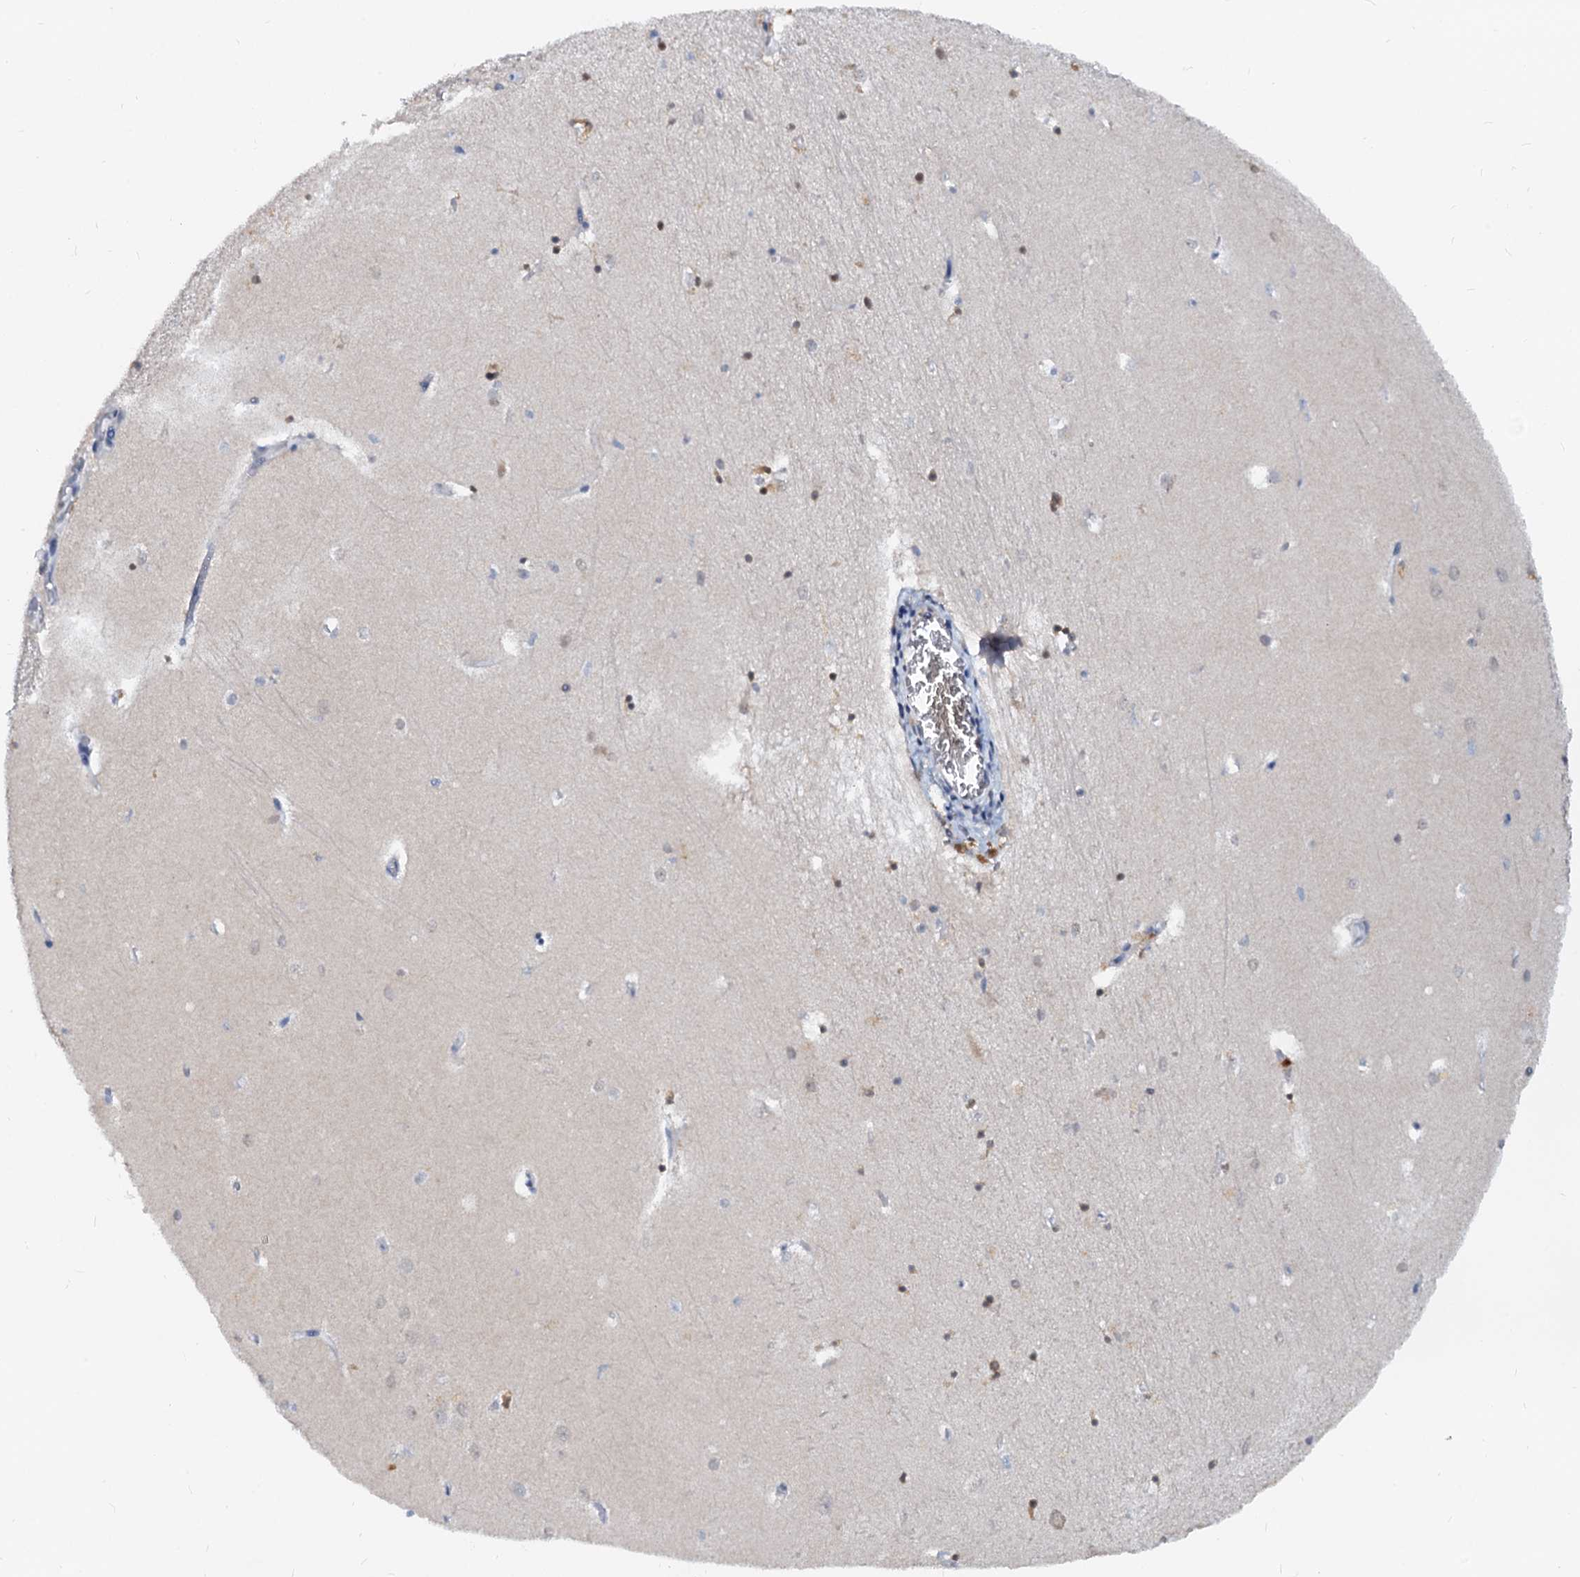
{"staining": {"intensity": "weak", "quantity": "<25%", "location": "nuclear"}, "tissue": "hippocampus", "cell_type": "Glial cells", "image_type": "normal", "snomed": [{"axis": "morphology", "description": "Normal tissue, NOS"}, {"axis": "topography", "description": "Hippocampus"}], "caption": "Image shows no significant protein positivity in glial cells of benign hippocampus.", "gene": "PTGES3", "patient": {"sex": "female", "age": 64}}